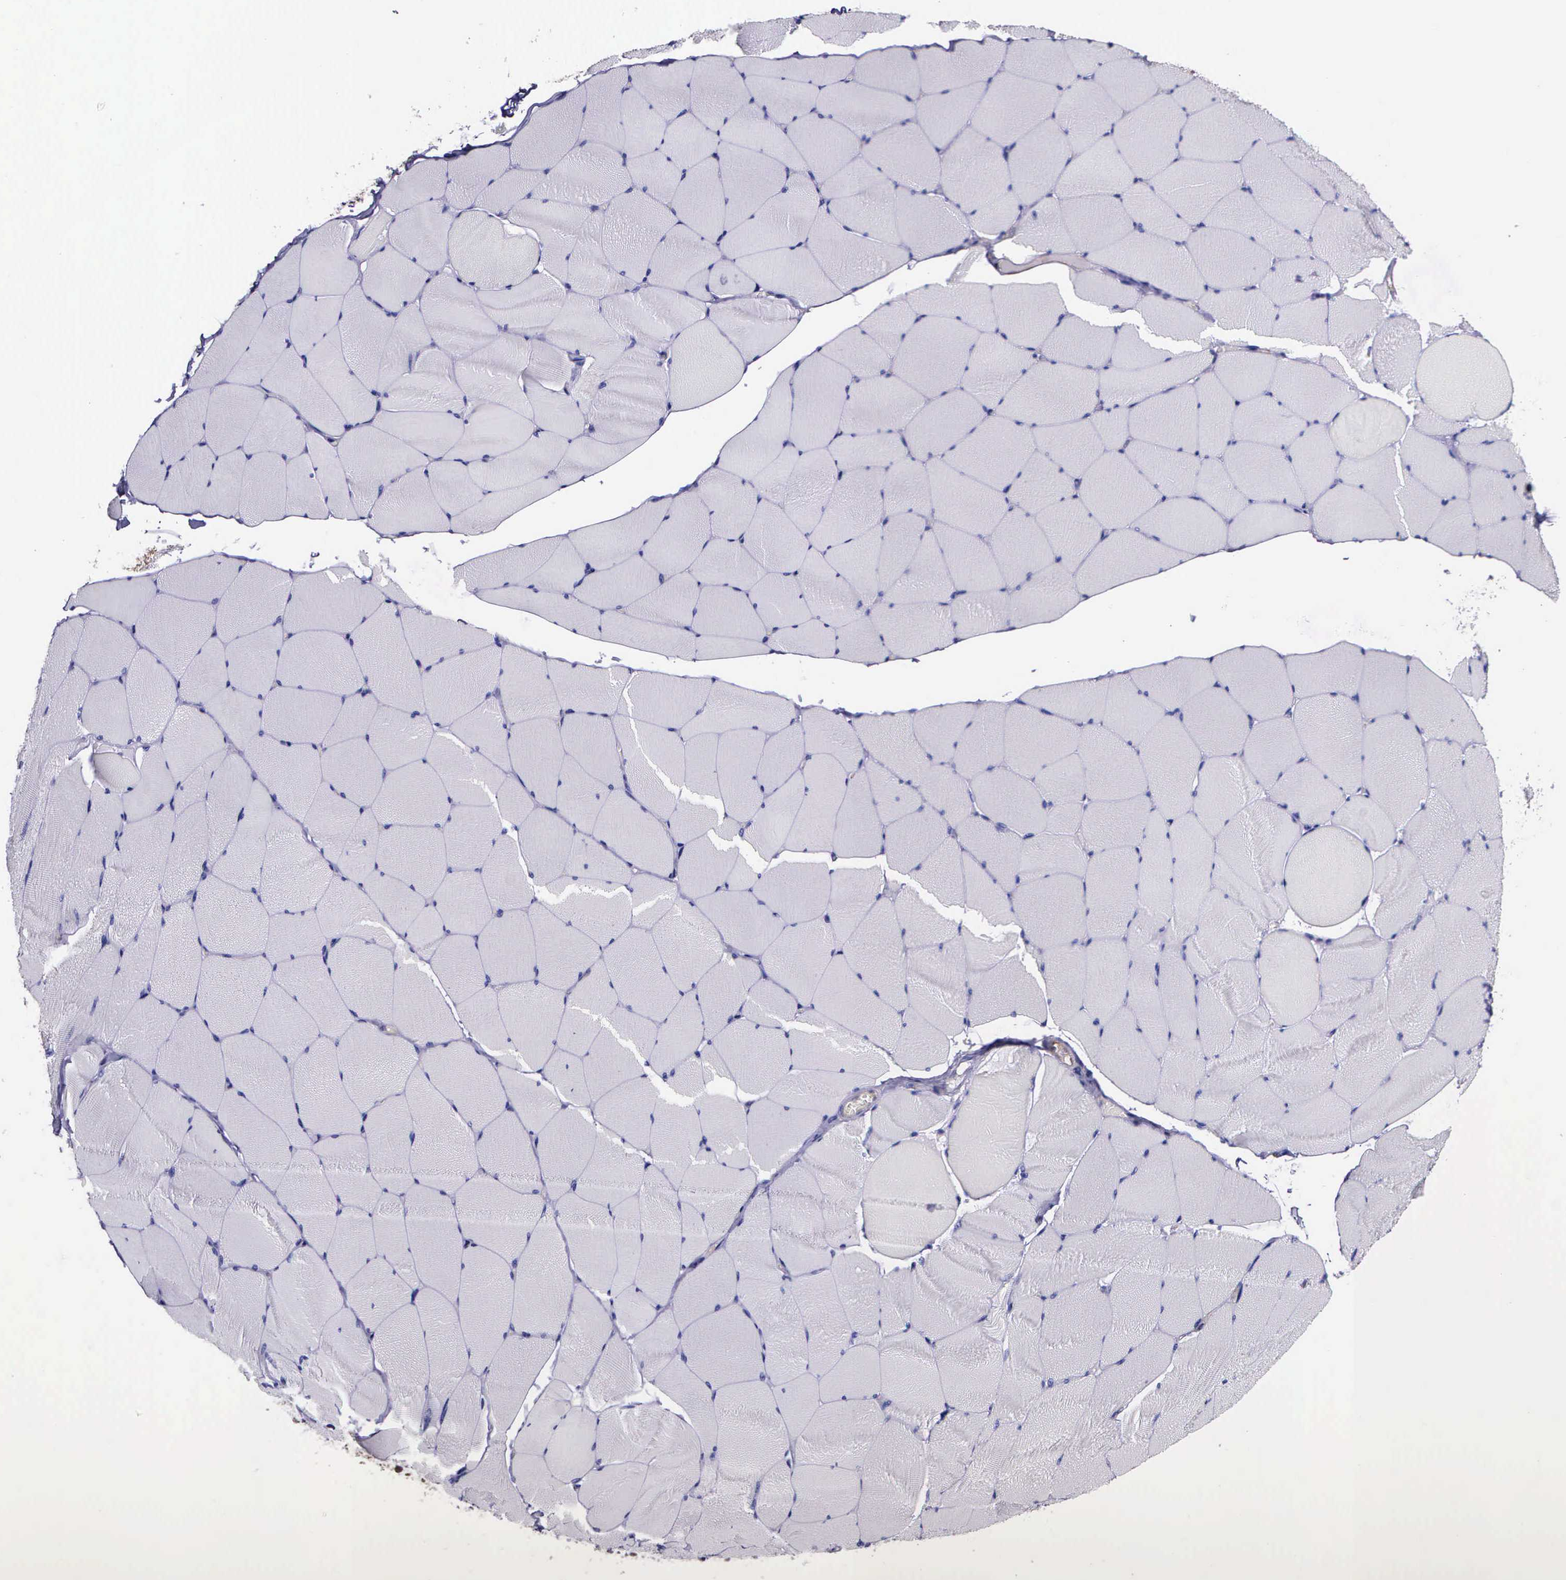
{"staining": {"intensity": "negative", "quantity": "none", "location": "none"}, "tissue": "skeletal muscle", "cell_type": "Myocytes", "image_type": "normal", "snomed": [{"axis": "morphology", "description": "Normal tissue, NOS"}, {"axis": "topography", "description": "Skeletal muscle"}, {"axis": "topography", "description": "Salivary gland"}], "caption": "Benign skeletal muscle was stained to show a protein in brown. There is no significant positivity in myocytes. Nuclei are stained in blue.", "gene": "GMPR2", "patient": {"sex": "male", "age": 62}}